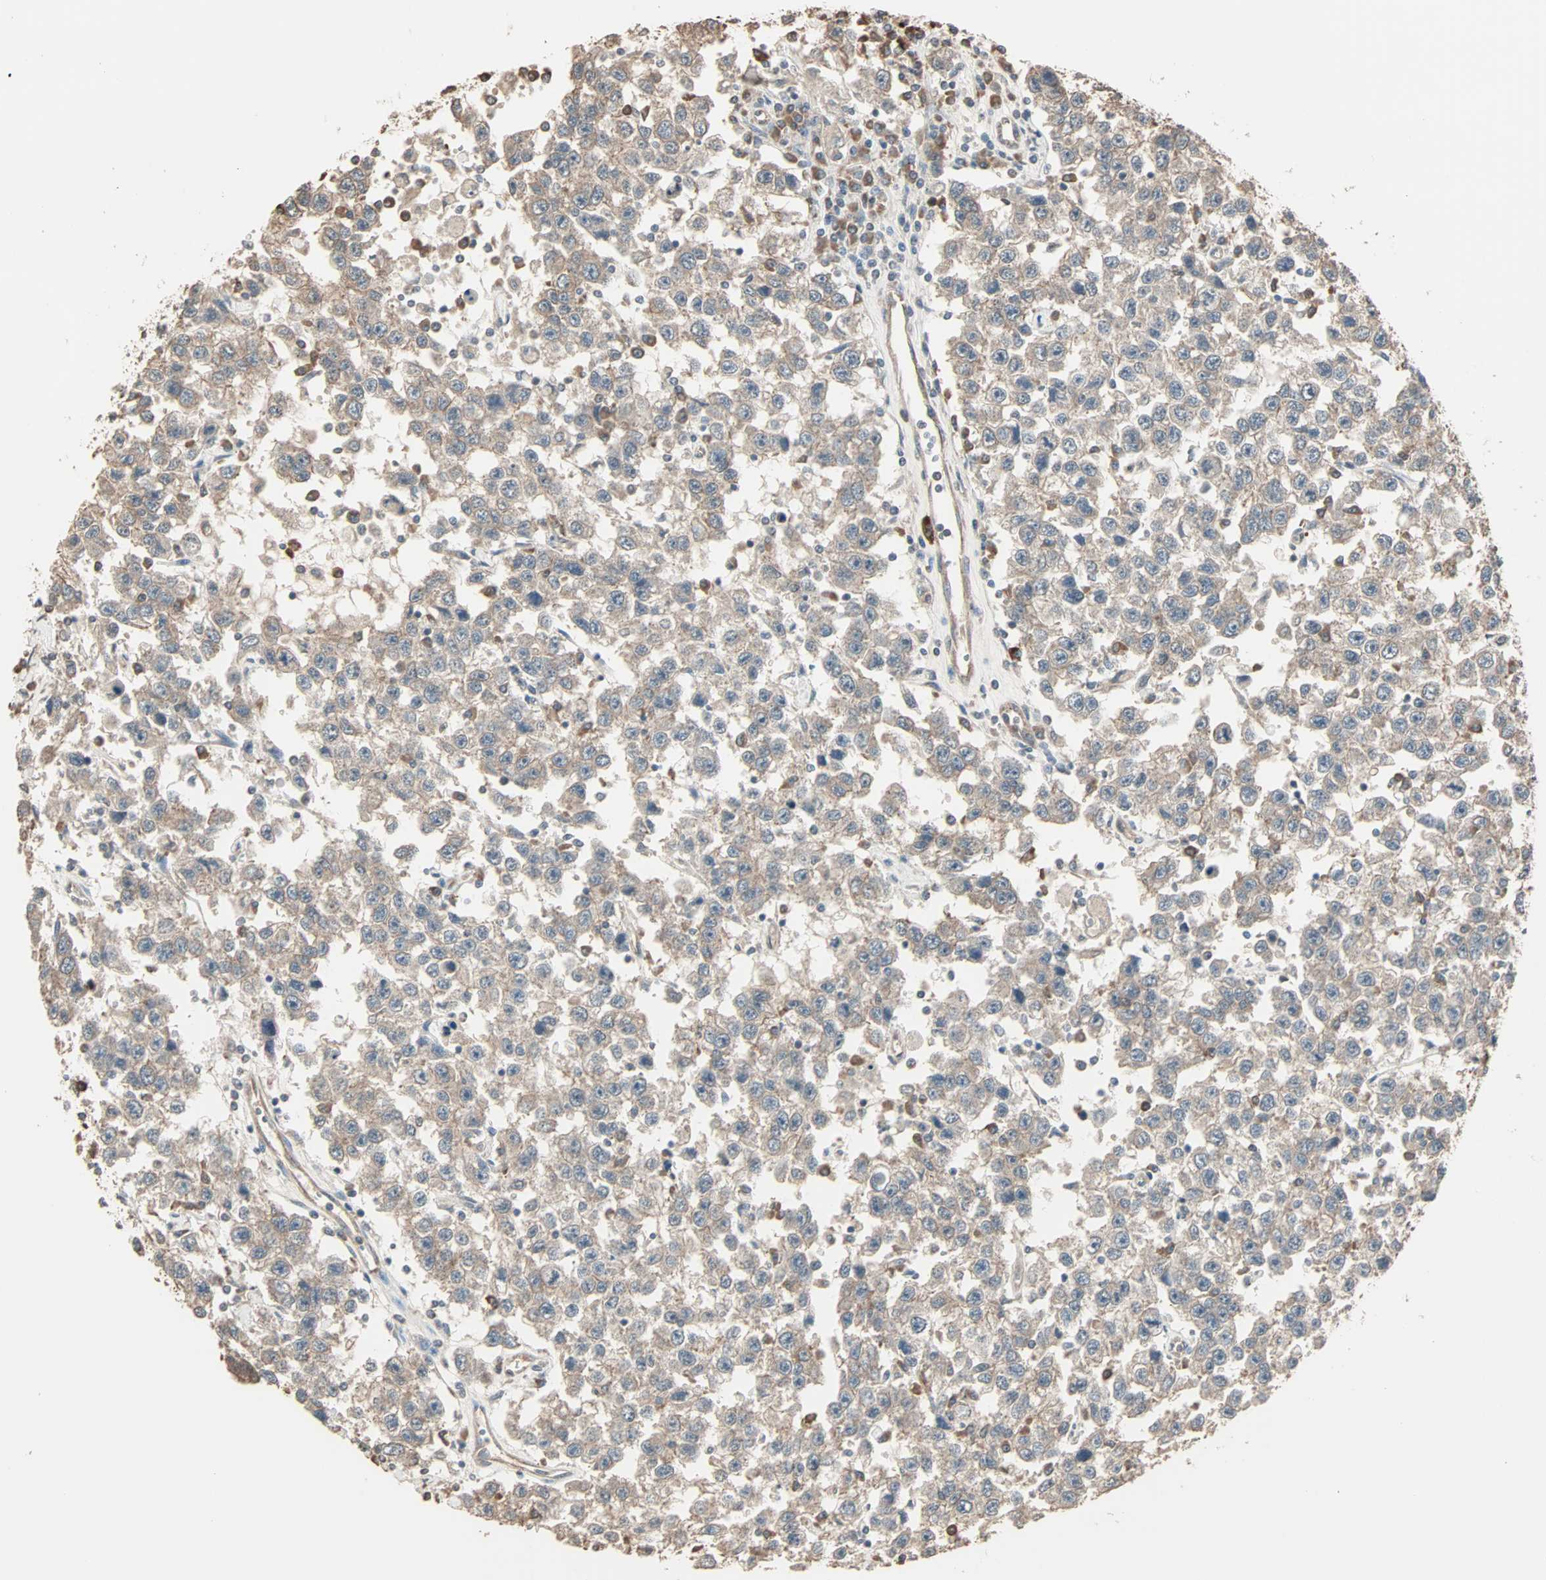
{"staining": {"intensity": "weak", "quantity": ">75%", "location": "cytoplasmic/membranous"}, "tissue": "testis cancer", "cell_type": "Tumor cells", "image_type": "cancer", "snomed": [{"axis": "morphology", "description": "Seminoma, NOS"}, {"axis": "topography", "description": "Testis"}], "caption": "Protein expression analysis of human testis cancer (seminoma) reveals weak cytoplasmic/membranous staining in about >75% of tumor cells. The staining was performed using DAB, with brown indicating positive protein expression. Nuclei are stained blue with hematoxylin.", "gene": "GALNT3", "patient": {"sex": "male", "age": 41}}